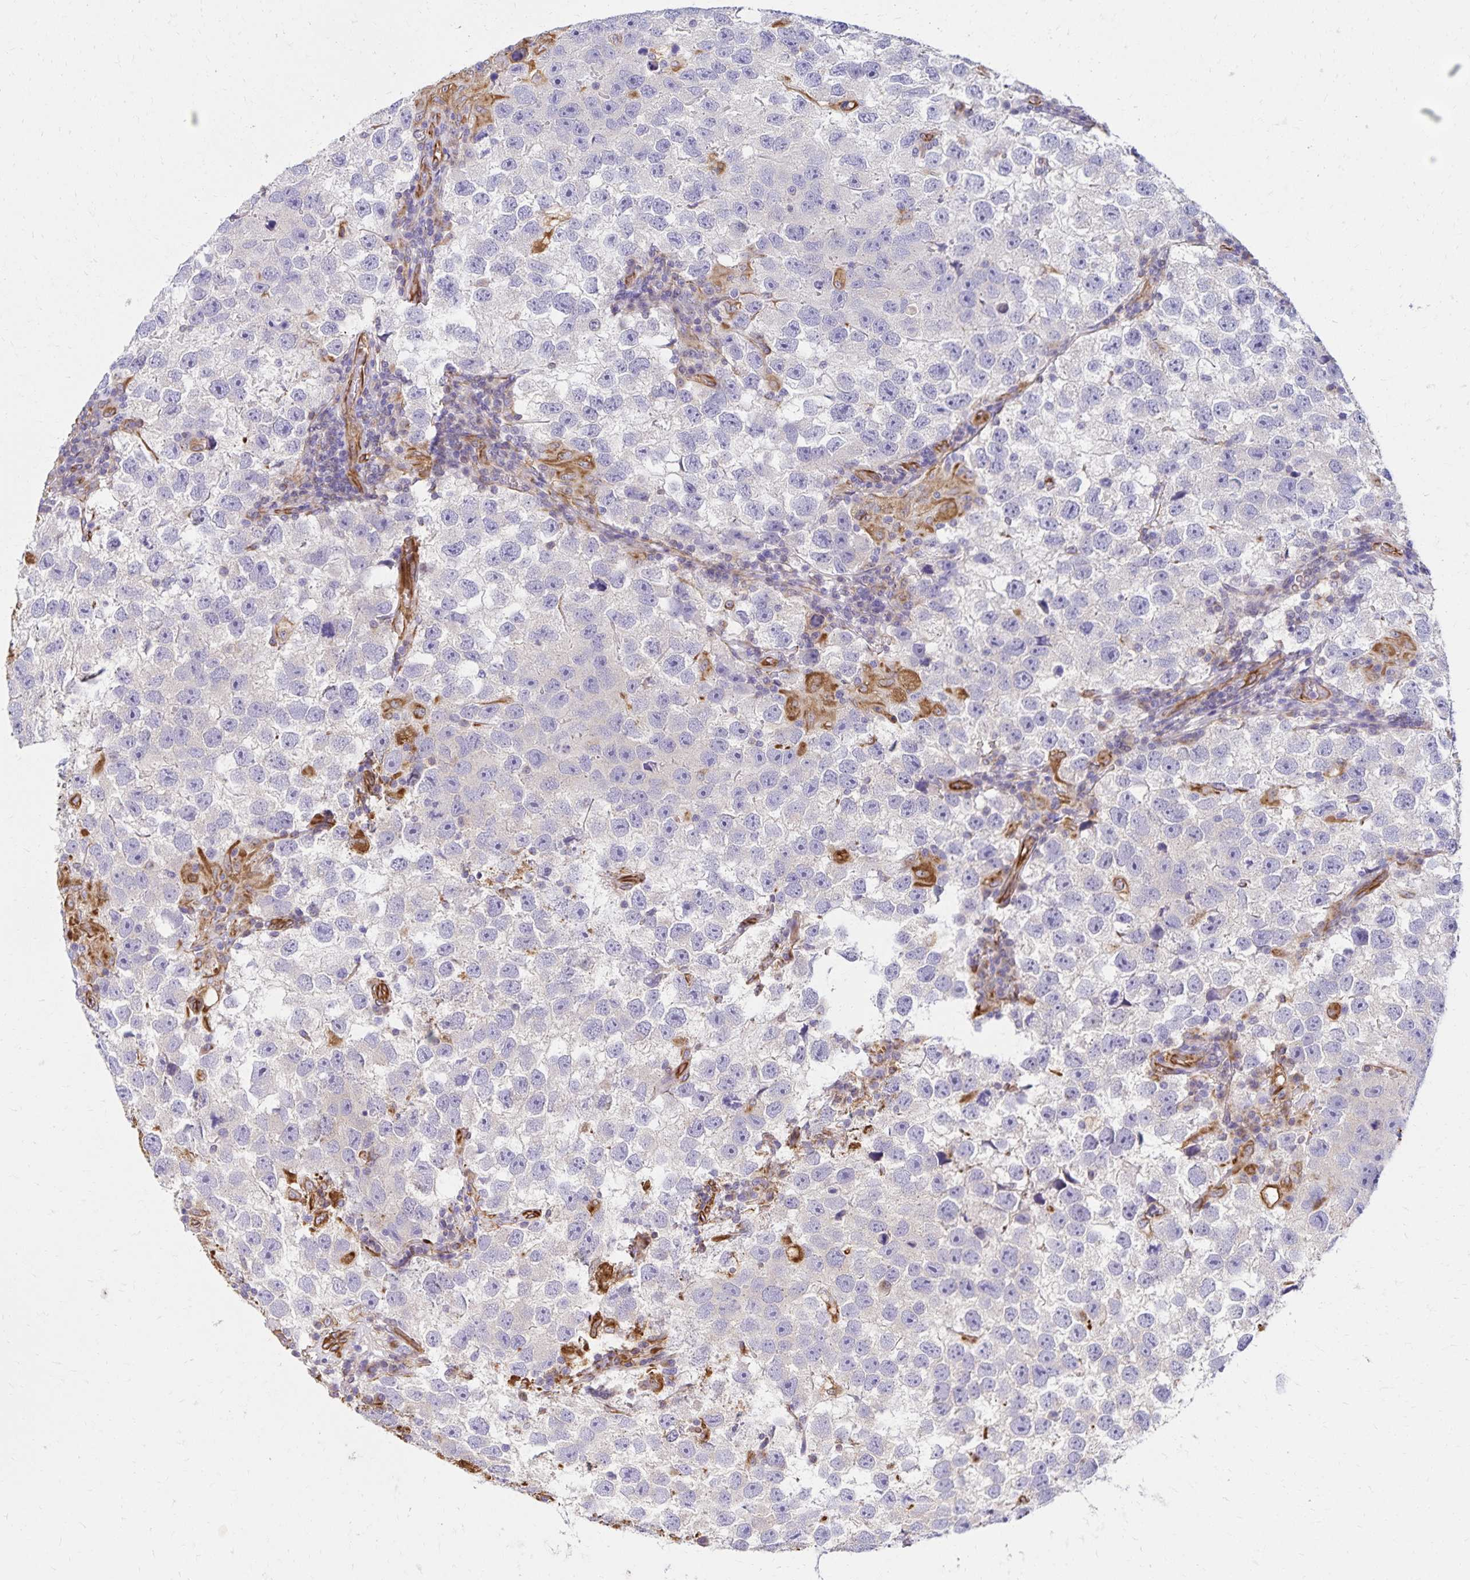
{"staining": {"intensity": "negative", "quantity": "none", "location": "none"}, "tissue": "testis cancer", "cell_type": "Tumor cells", "image_type": "cancer", "snomed": [{"axis": "morphology", "description": "Seminoma, NOS"}, {"axis": "topography", "description": "Testis"}], "caption": "An immunohistochemistry histopathology image of testis cancer (seminoma) is shown. There is no staining in tumor cells of testis cancer (seminoma).", "gene": "TRPV6", "patient": {"sex": "male", "age": 26}}